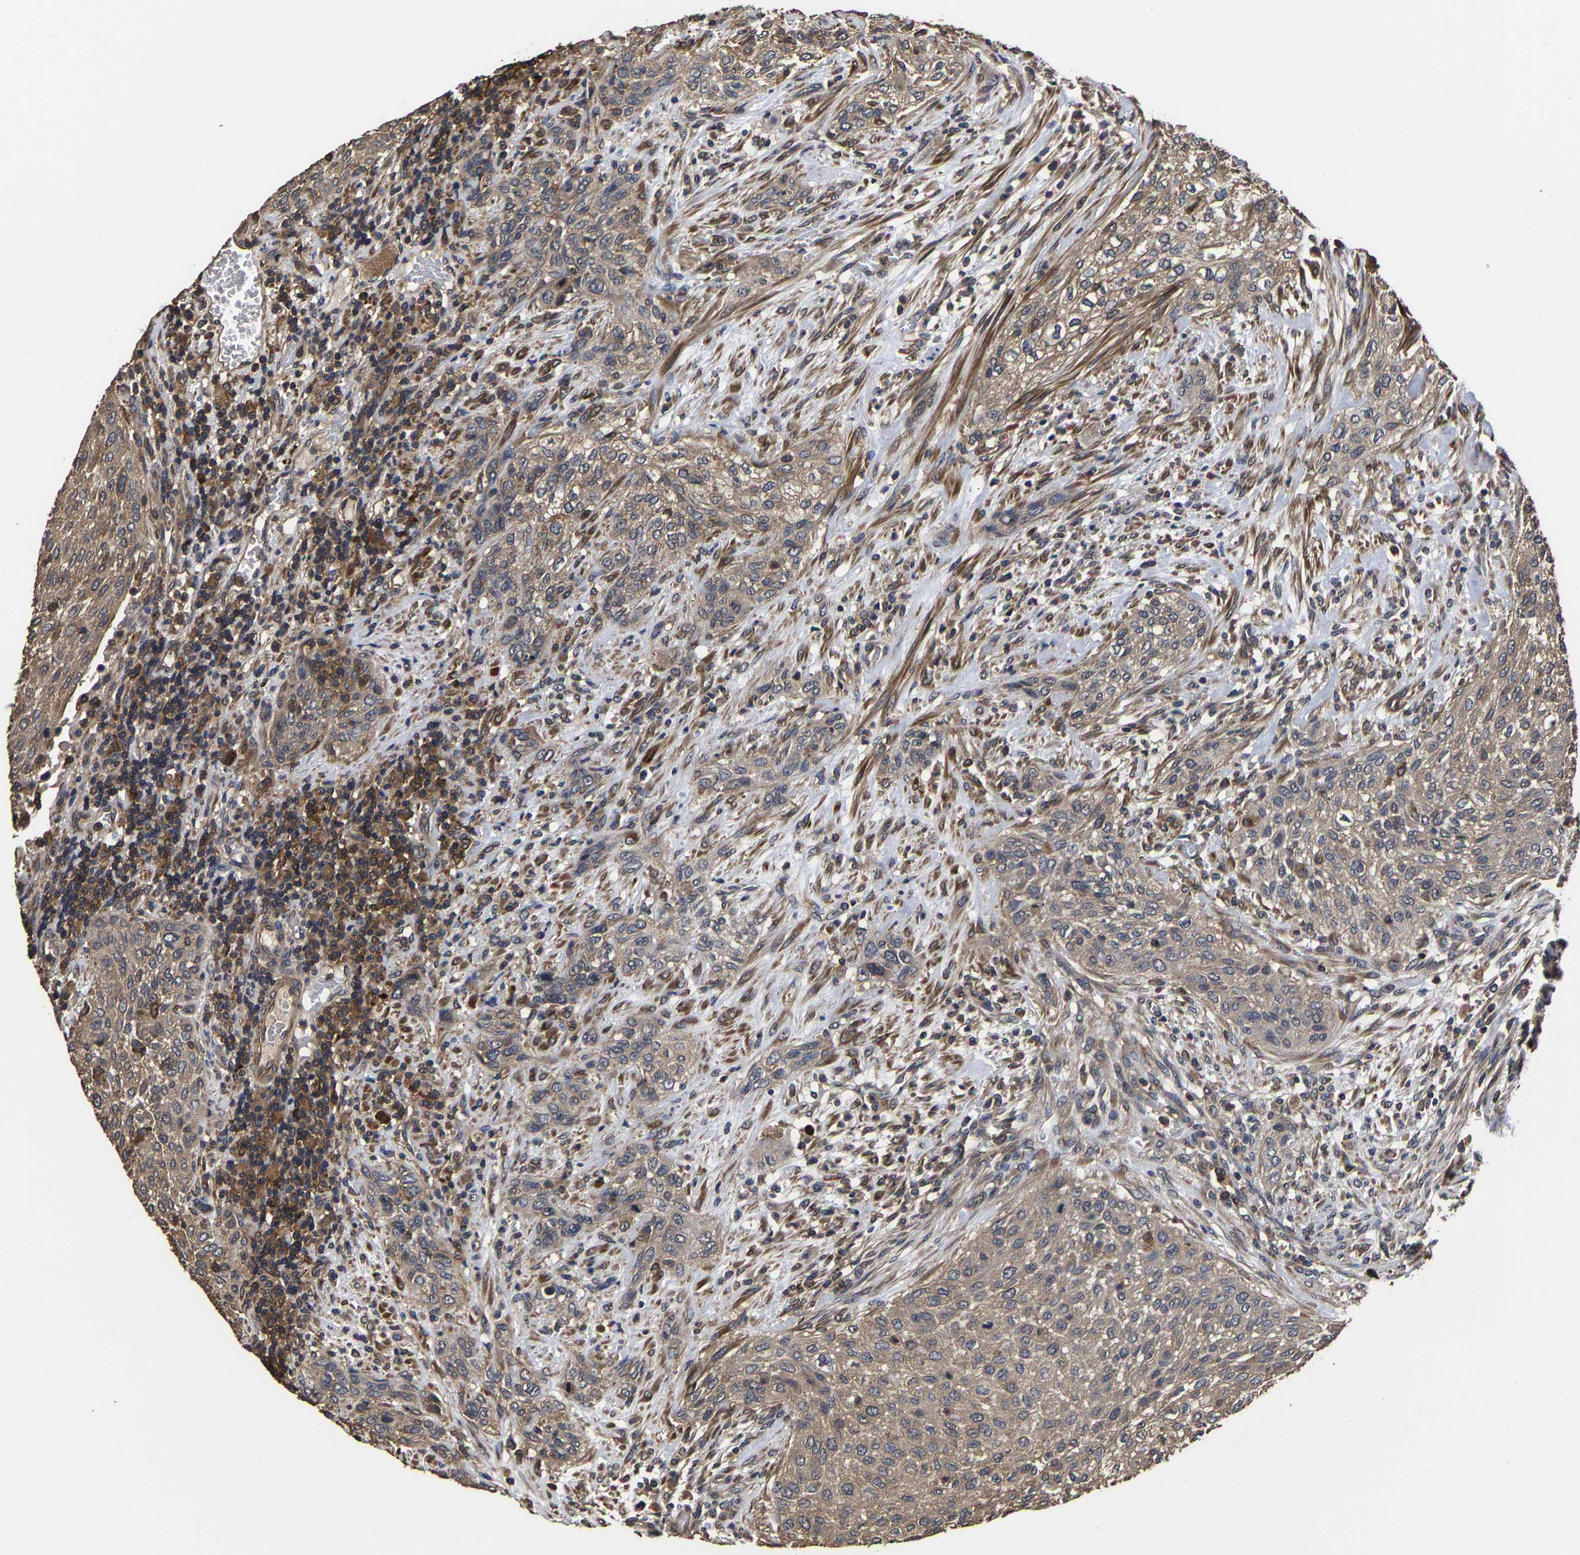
{"staining": {"intensity": "moderate", "quantity": ">75%", "location": "cytoplasmic/membranous"}, "tissue": "urothelial cancer", "cell_type": "Tumor cells", "image_type": "cancer", "snomed": [{"axis": "morphology", "description": "Urothelial carcinoma, Low grade"}, {"axis": "morphology", "description": "Urothelial carcinoma, High grade"}, {"axis": "topography", "description": "Urinary bladder"}], "caption": "Immunohistochemical staining of human high-grade urothelial carcinoma demonstrates medium levels of moderate cytoplasmic/membranous staining in about >75% of tumor cells.", "gene": "ITCH", "patient": {"sex": "male", "age": 35}}